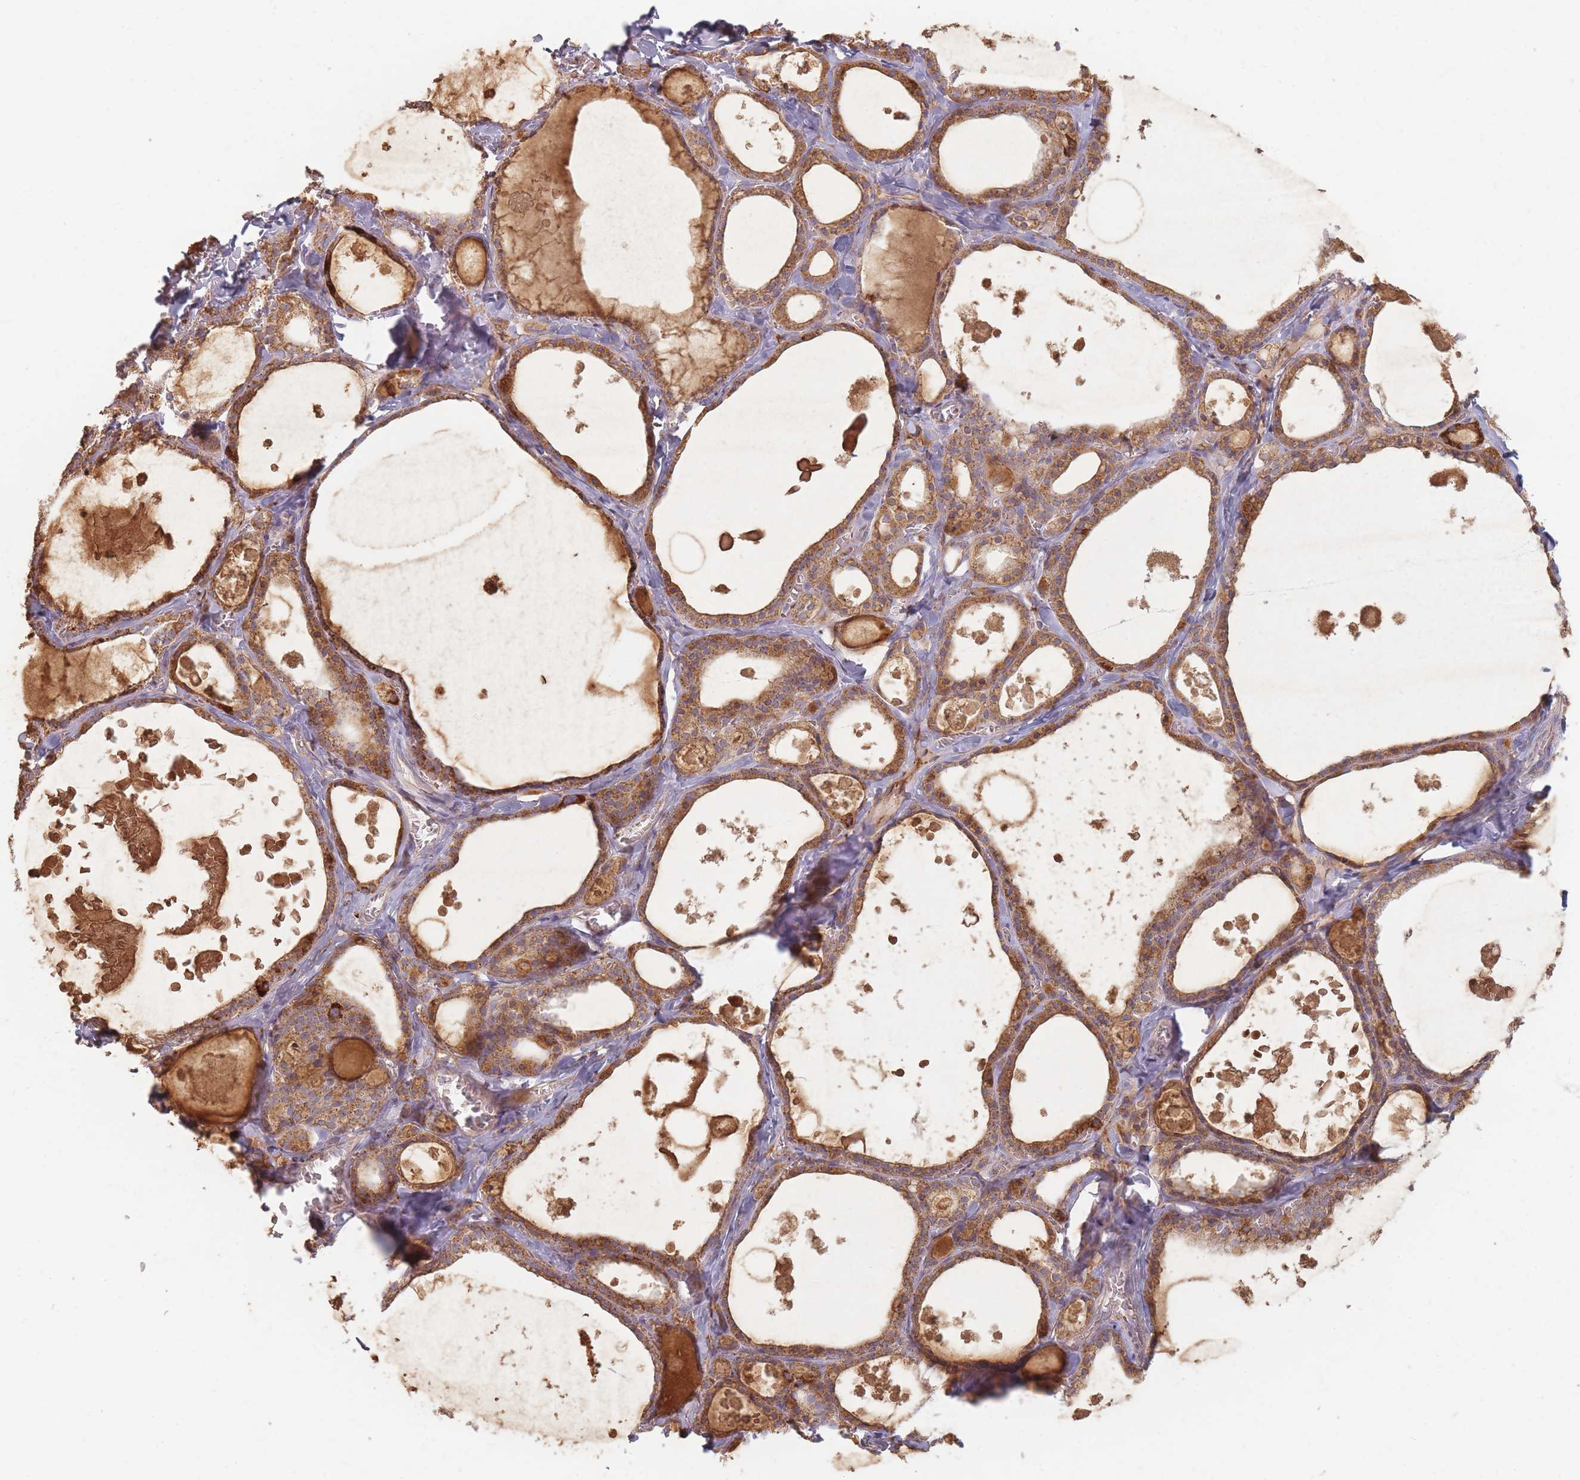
{"staining": {"intensity": "moderate", "quantity": ">75%", "location": "cytoplasmic/membranous"}, "tissue": "thyroid gland", "cell_type": "Glandular cells", "image_type": "normal", "snomed": [{"axis": "morphology", "description": "Normal tissue, NOS"}, {"axis": "topography", "description": "Thyroid gland"}], "caption": "Glandular cells reveal moderate cytoplasmic/membranous staining in about >75% of cells in benign thyroid gland.", "gene": "ESRP2", "patient": {"sex": "male", "age": 56}}